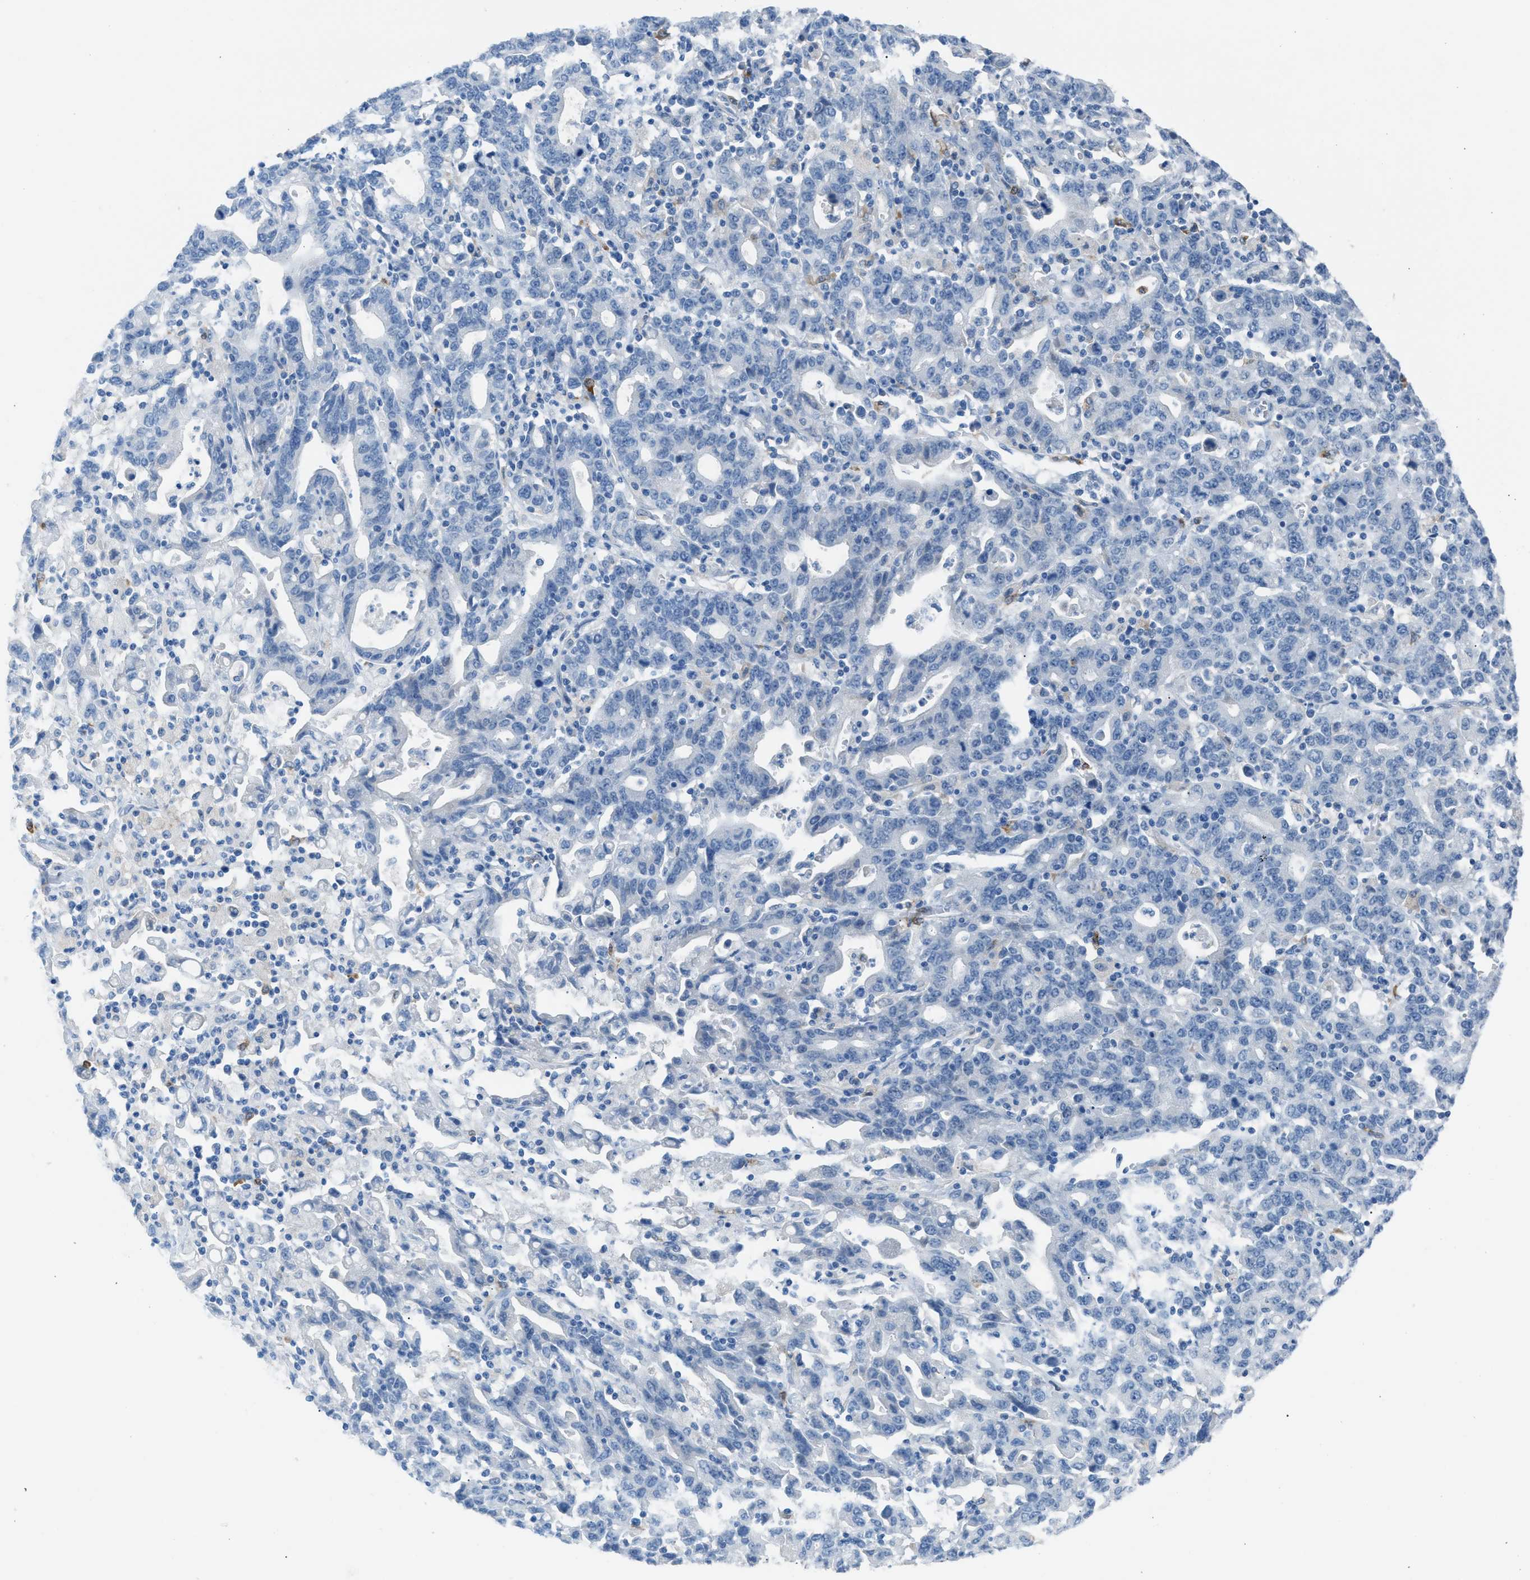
{"staining": {"intensity": "negative", "quantity": "none", "location": "none"}, "tissue": "stomach cancer", "cell_type": "Tumor cells", "image_type": "cancer", "snomed": [{"axis": "morphology", "description": "Adenocarcinoma, NOS"}, {"axis": "topography", "description": "Stomach, upper"}], "caption": "High power microscopy histopathology image of an immunohistochemistry (IHC) histopathology image of stomach cancer, revealing no significant staining in tumor cells.", "gene": "CLEC10A", "patient": {"sex": "male", "age": 69}}